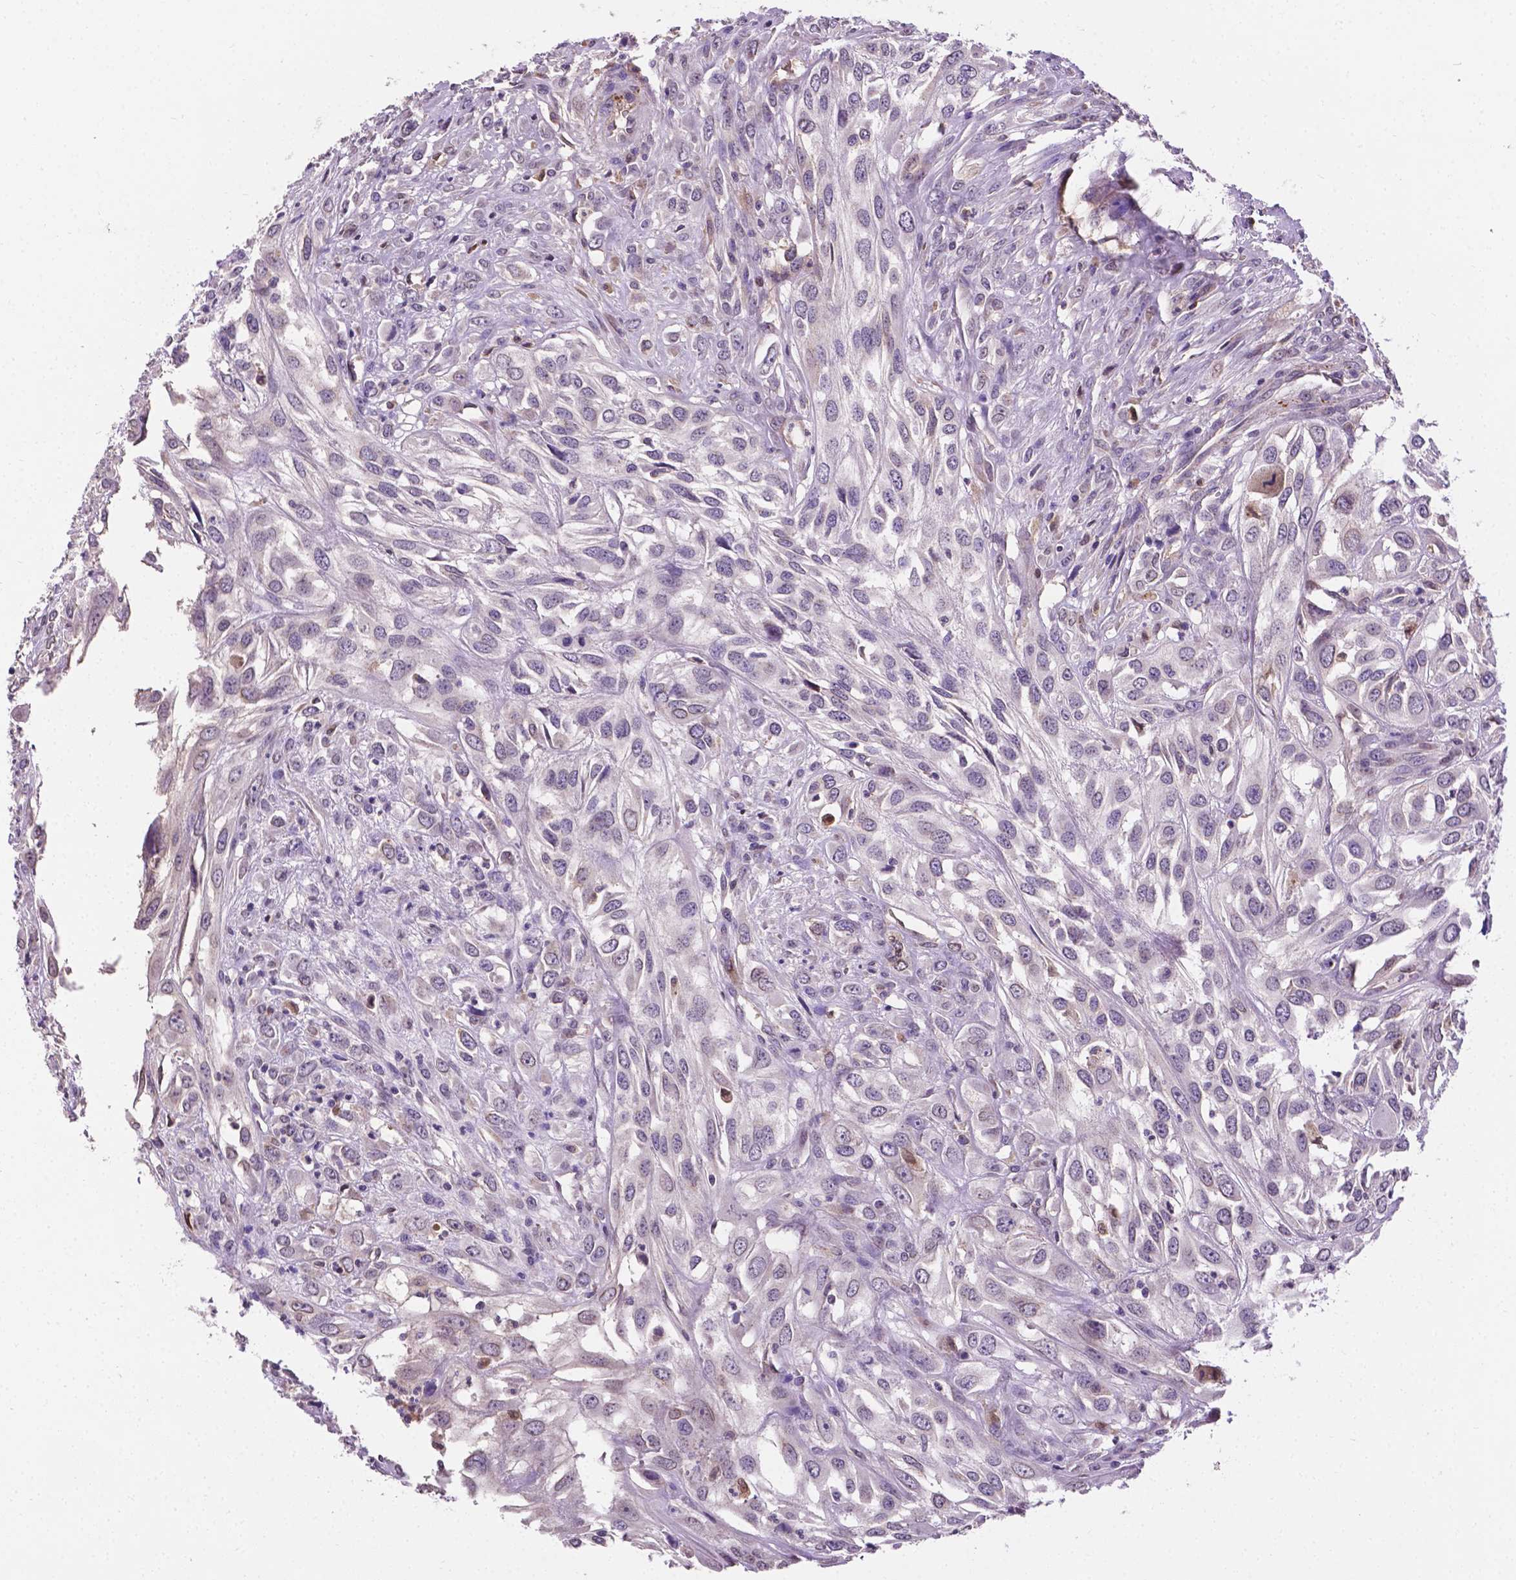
{"staining": {"intensity": "negative", "quantity": "none", "location": "none"}, "tissue": "urothelial cancer", "cell_type": "Tumor cells", "image_type": "cancer", "snomed": [{"axis": "morphology", "description": "Urothelial carcinoma, High grade"}, {"axis": "topography", "description": "Urinary bladder"}], "caption": "High-grade urothelial carcinoma stained for a protein using immunohistochemistry (IHC) shows no positivity tumor cells.", "gene": "APOE", "patient": {"sex": "male", "age": 67}}